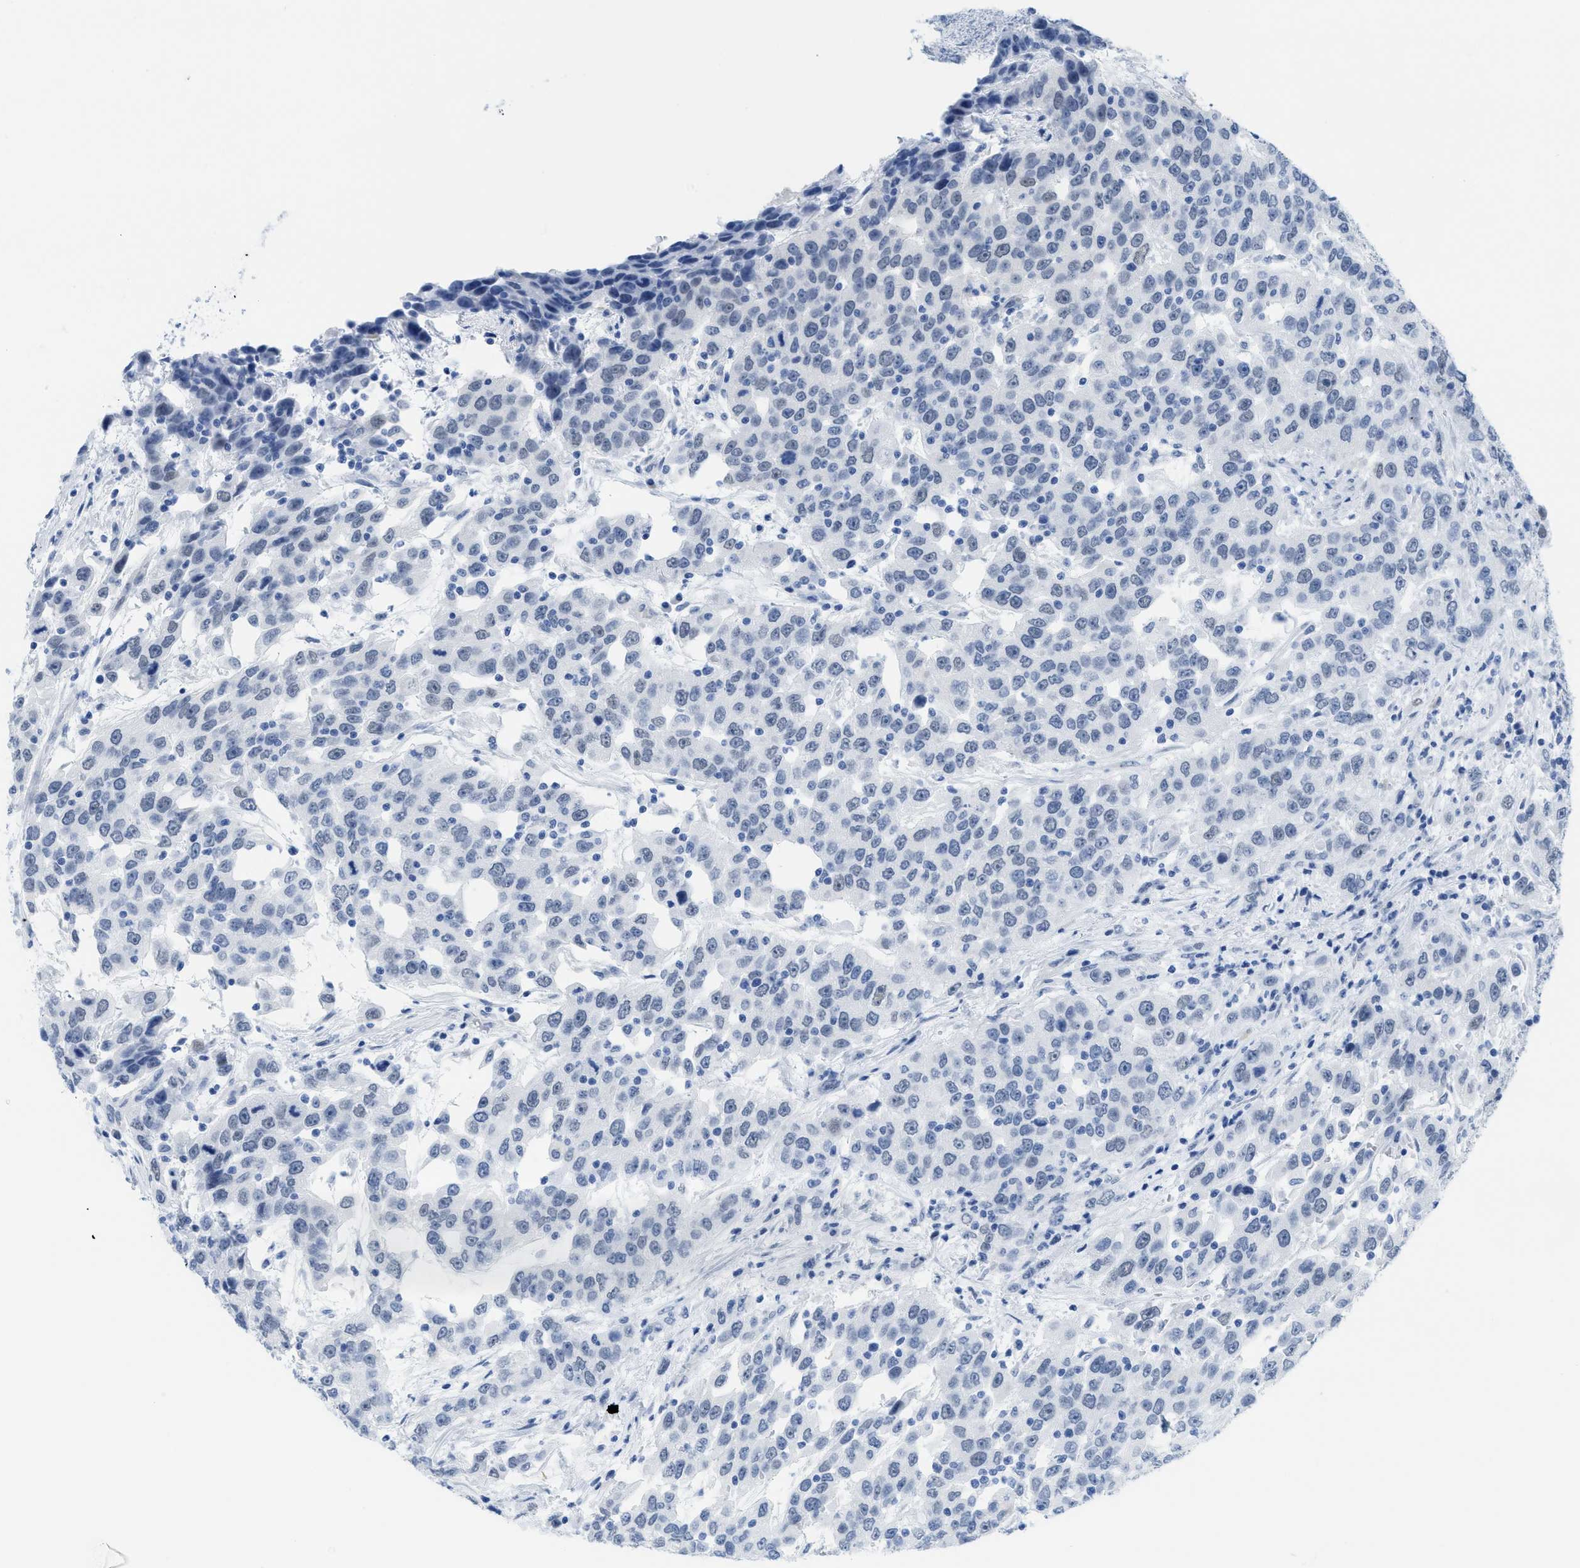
{"staining": {"intensity": "negative", "quantity": "none", "location": "none"}, "tissue": "urothelial cancer", "cell_type": "Tumor cells", "image_type": "cancer", "snomed": [{"axis": "morphology", "description": "Urothelial carcinoma, High grade"}, {"axis": "topography", "description": "Urinary bladder"}], "caption": "High-grade urothelial carcinoma was stained to show a protein in brown. There is no significant staining in tumor cells. (DAB immunohistochemistry with hematoxylin counter stain).", "gene": "WDR4", "patient": {"sex": "female", "age": 80}}